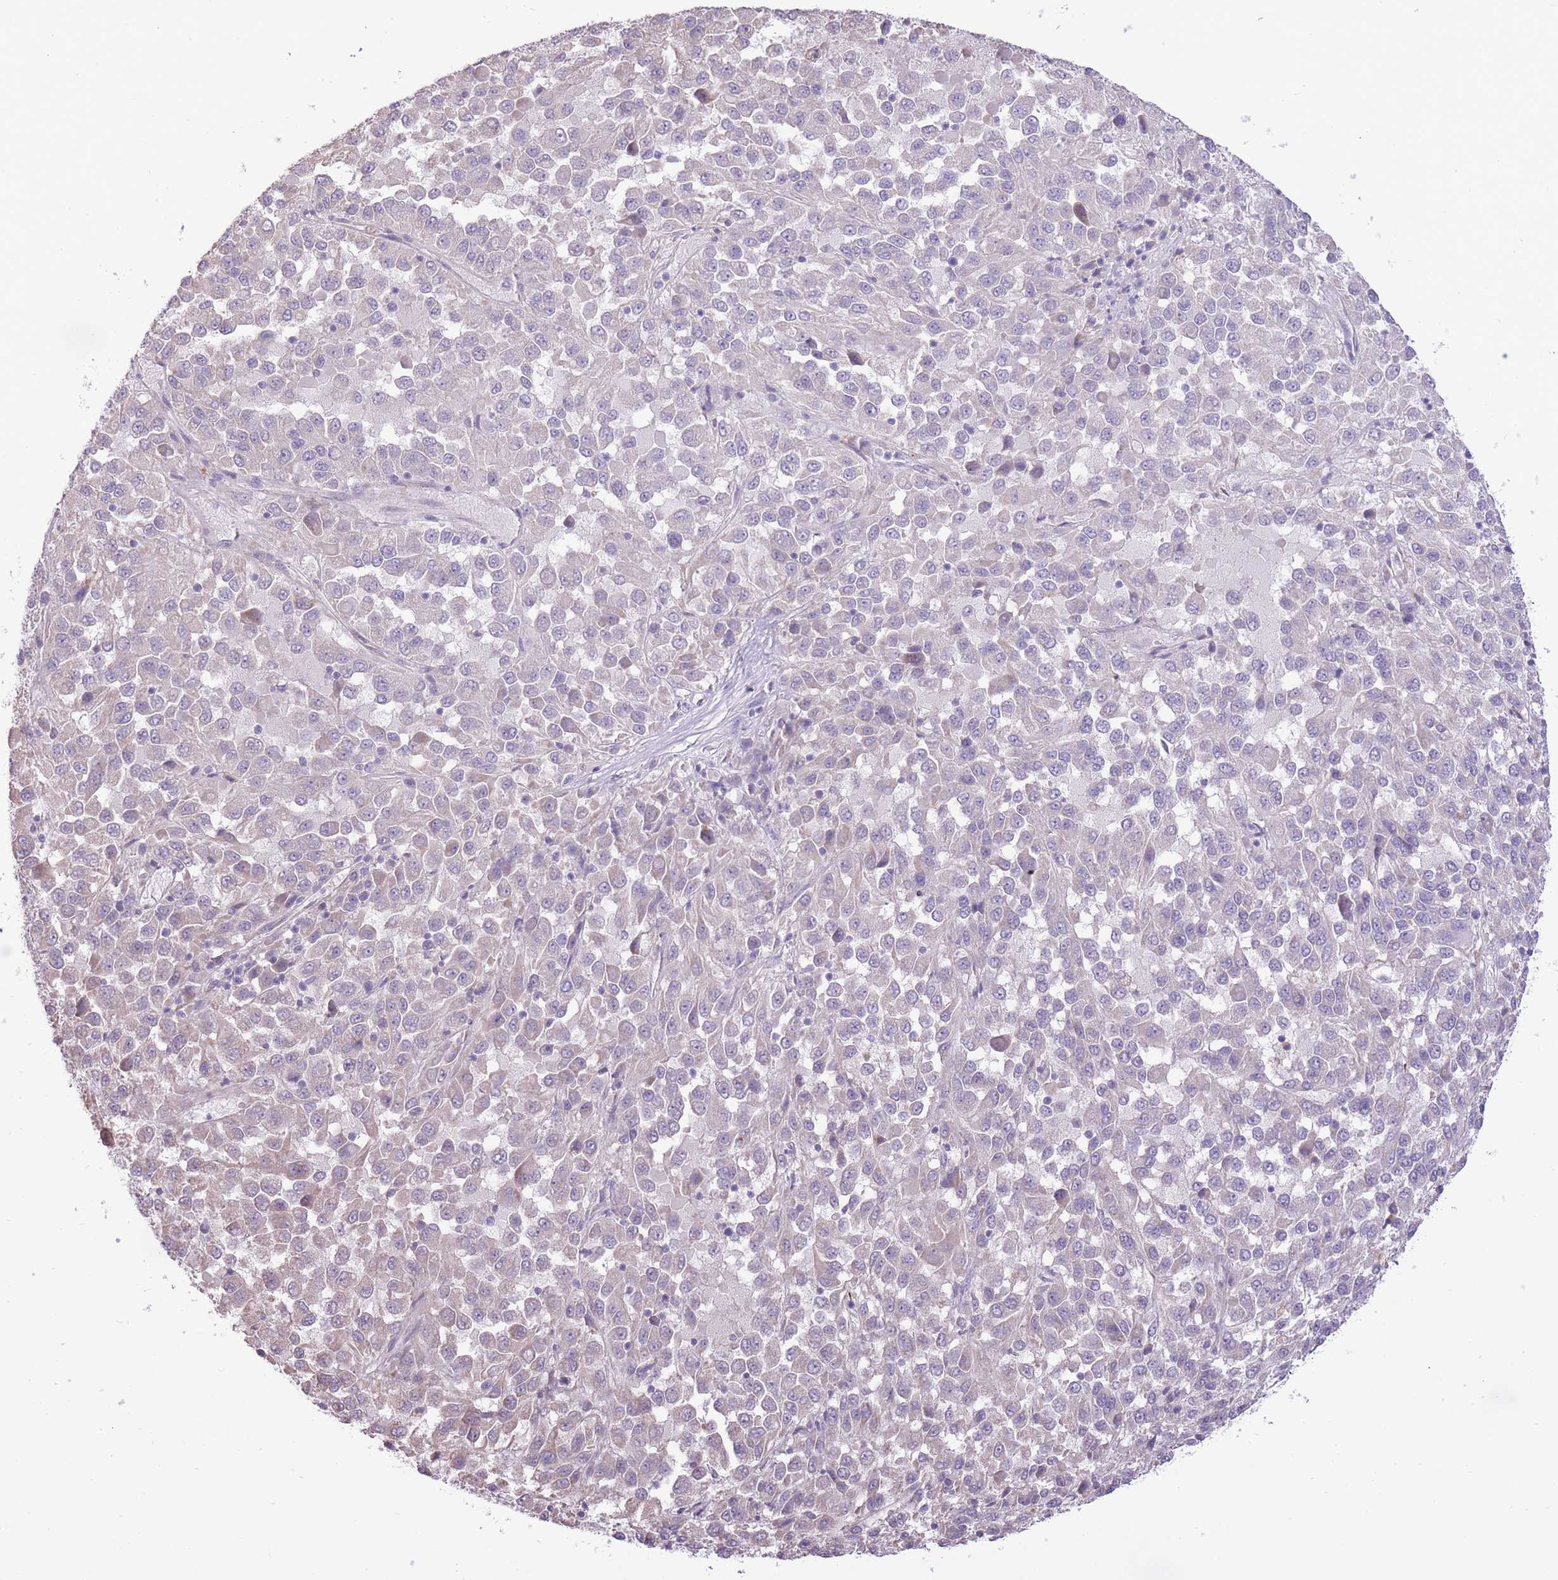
{"staining": {"intensity": "negative", "quantity": "none", "location": "none"}, "tissue": "melanoma", "cell_type": "Tumor cells", "image_type": "cancer", "snomed": [{"axis": "morphology", "description": "Malignant melanoma, Metastatic site"}, {"axis": "topography", "description": "Lung"}], "caption": "There is no significant expression in tumor cells of melanoma. The staining was performed using DAB to visualize the protein expression in brown, while the nuclei were stained in blue with hematoxylin (Magnification: 20x).", "gene": "WDR70", "patient": {"sex": "male", "age": 64}}